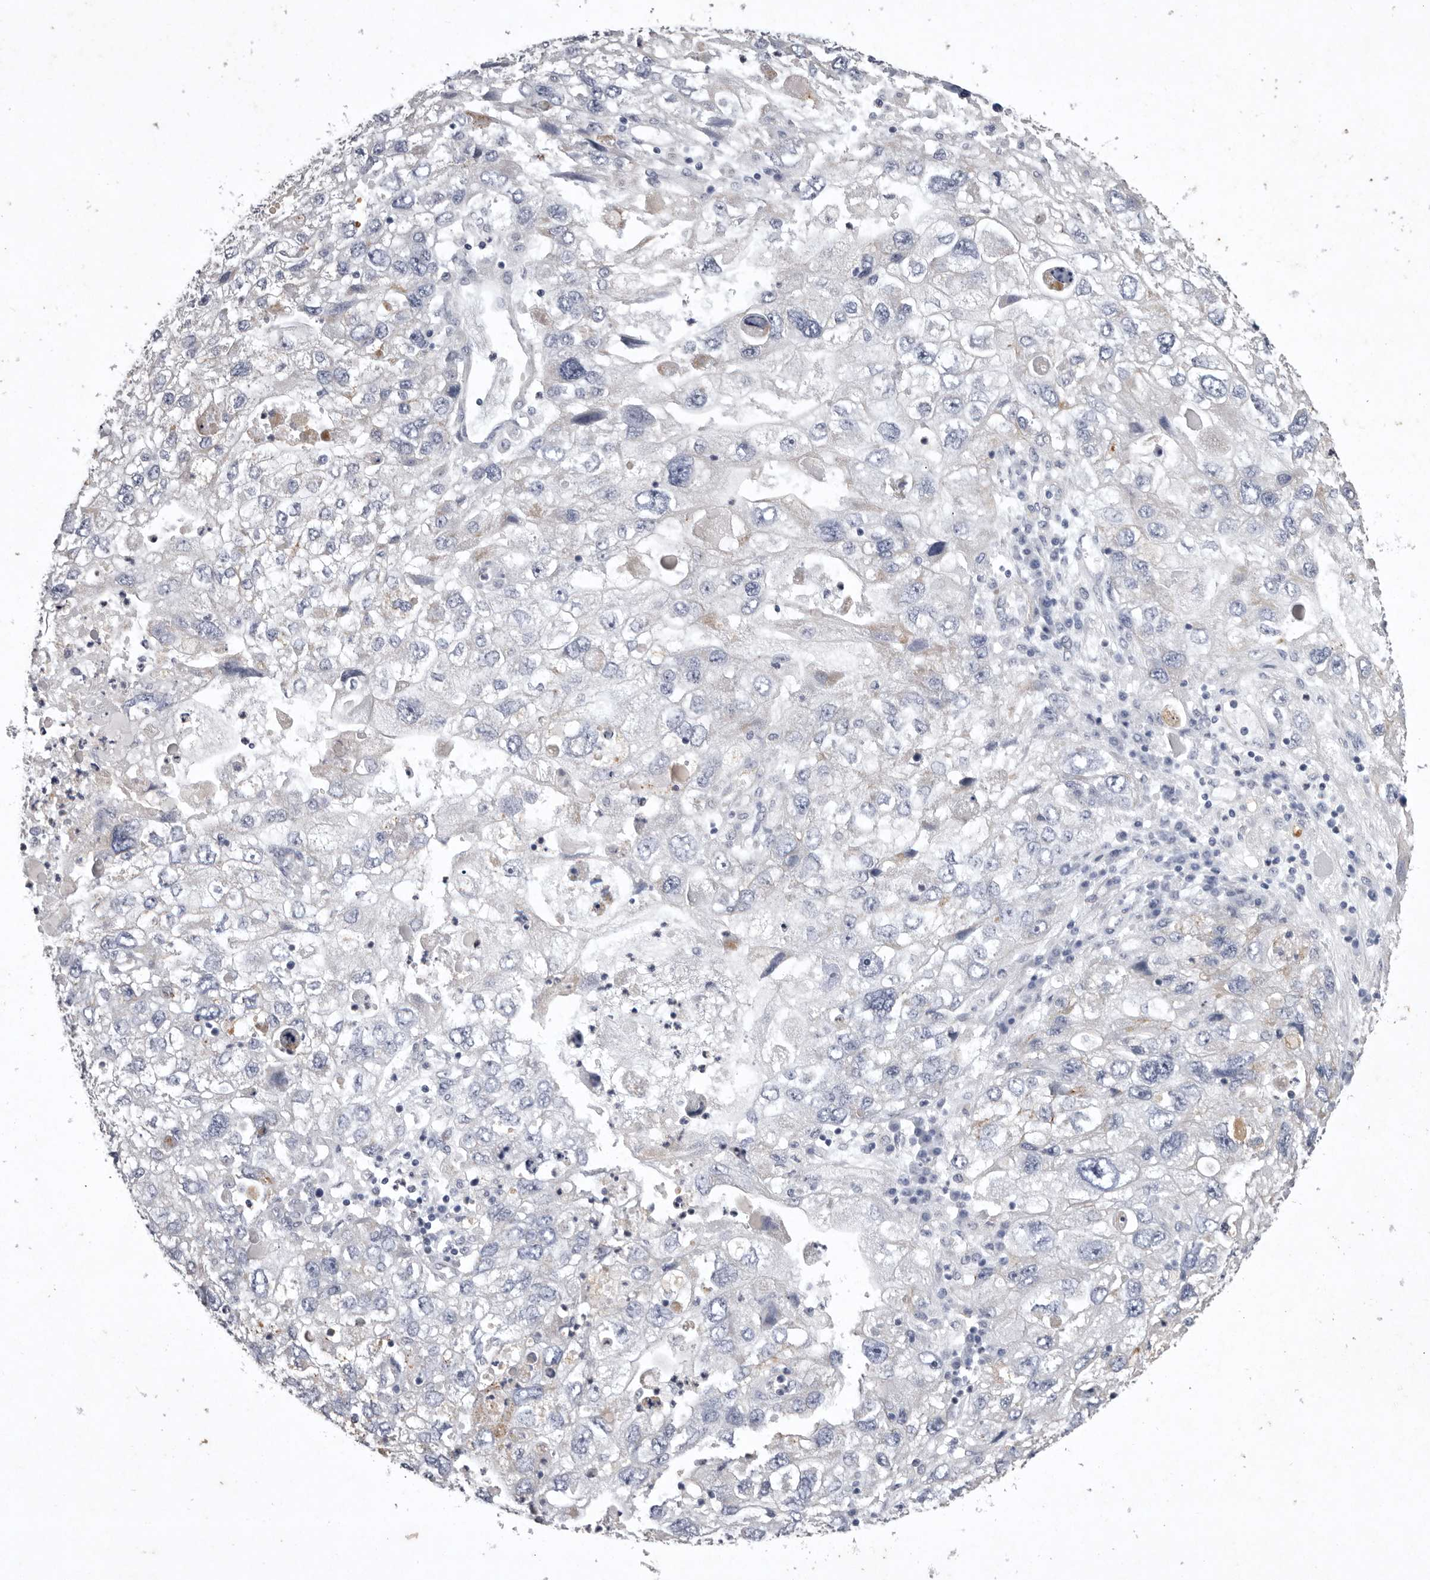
{"staining": {"intensity": "negative", "quantity": "none", "location": "none"}, "tissue": "endometrial cancer", "cell_type": "Tumor cells", "image_type": "cancer", "snomed": [{"axis": "morphology", "description": "Adenocarcinoma, NOS"}, {"axis": "topography", "description": "Endometrium"}], "caption": "Immunohistochemistry (IHC) of human adenocarcinoma (endometrial) demonstrates no expression in tumor cells.", "gene": "NKAIN4", "patient": {"sex": "female", "age": 49}}